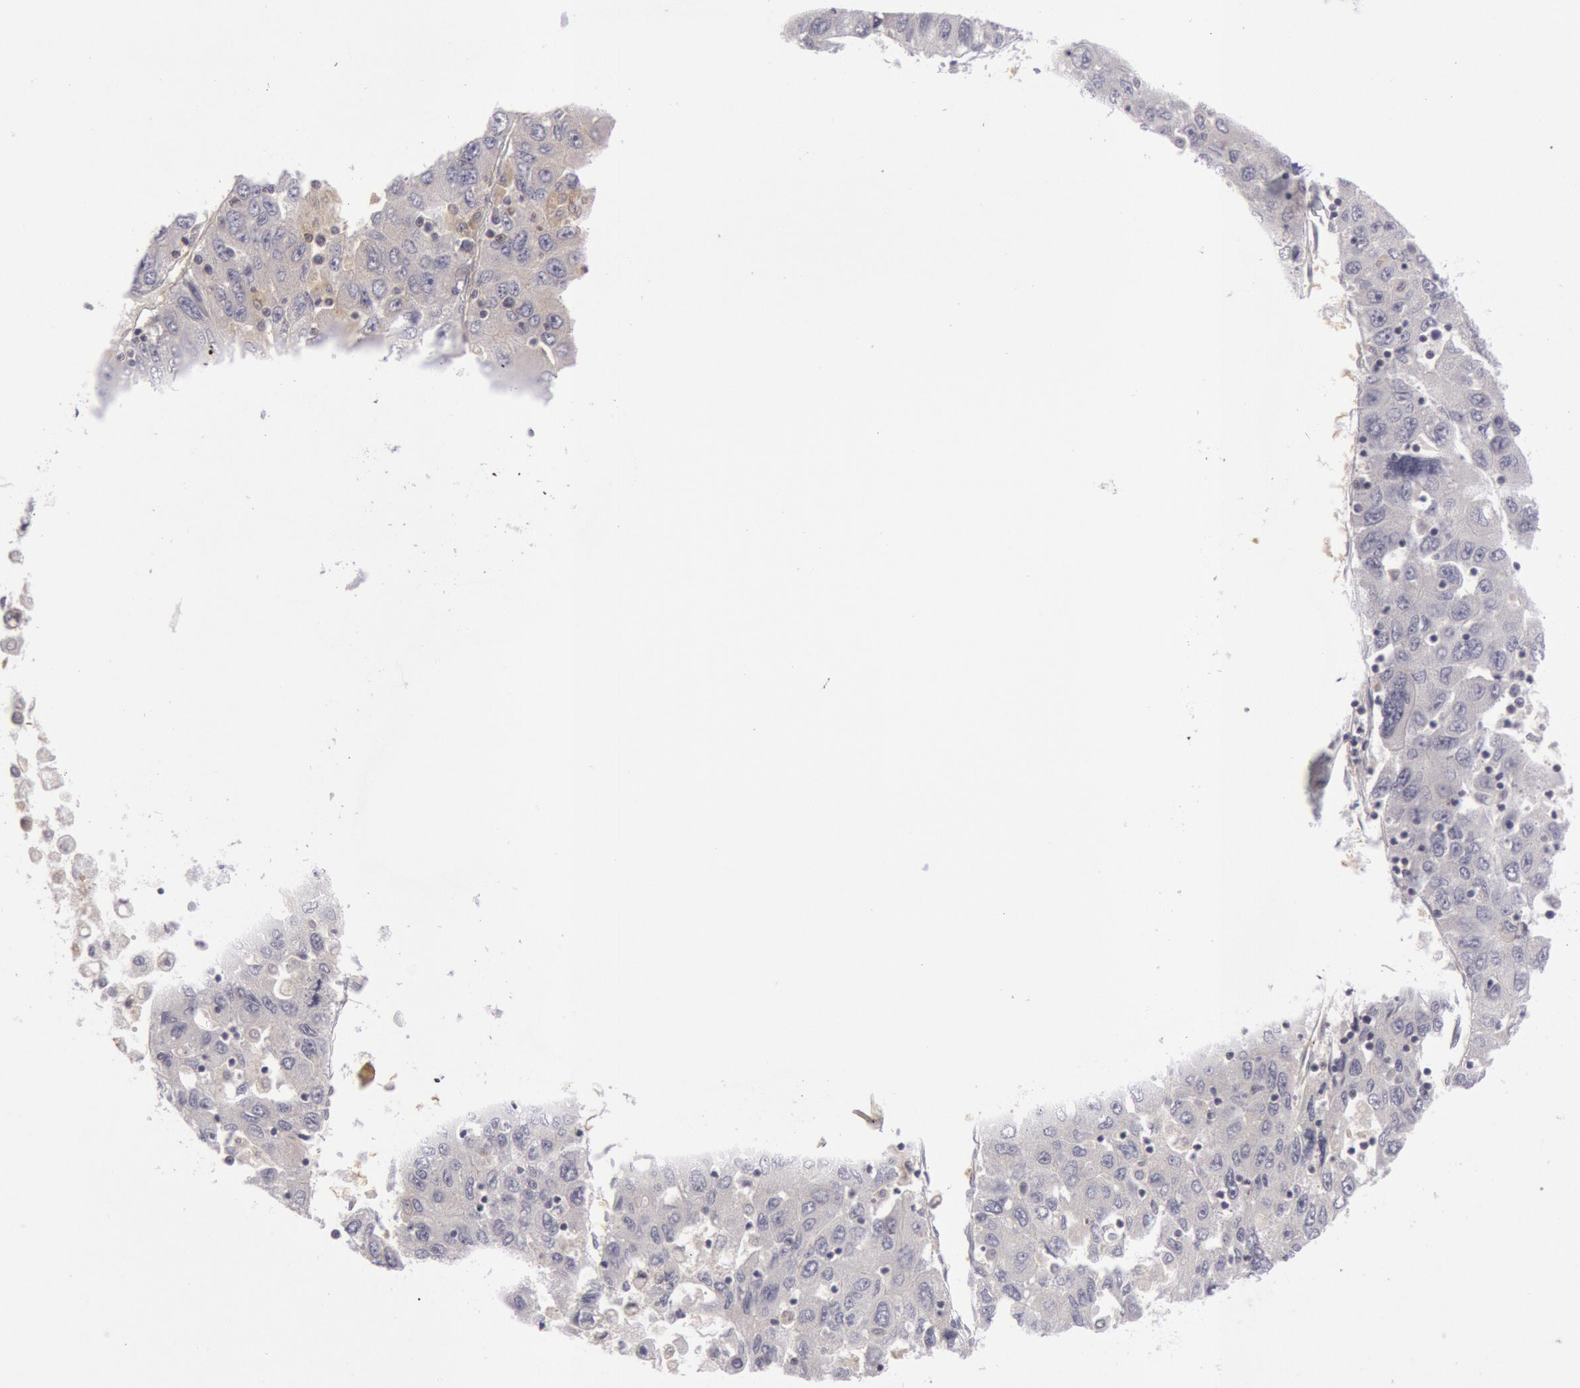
{"staining": {"intensity": "negative", "quantity": "none", "location": "none"}, "tissue": "liver cancer", "cell_type": "Tumor cells", "image_type": "cancer", "snomed": [{"axis": "morphology", "description": "Carcinoma, Hepatocellular, NOS"}, {"axis": "topography", "description": "Liver"}], "caption": "High magnification brightfield microscopy of liver cancer (hepatocellular carcinoma) stained with DAB (3,3'-diaminobenzidine) (brown) and counterstained with hematoxylin (blue): tumor cells show no significant staining.", "gene": "IKBKB", "patient": {"sex": "male", "age": 49}}